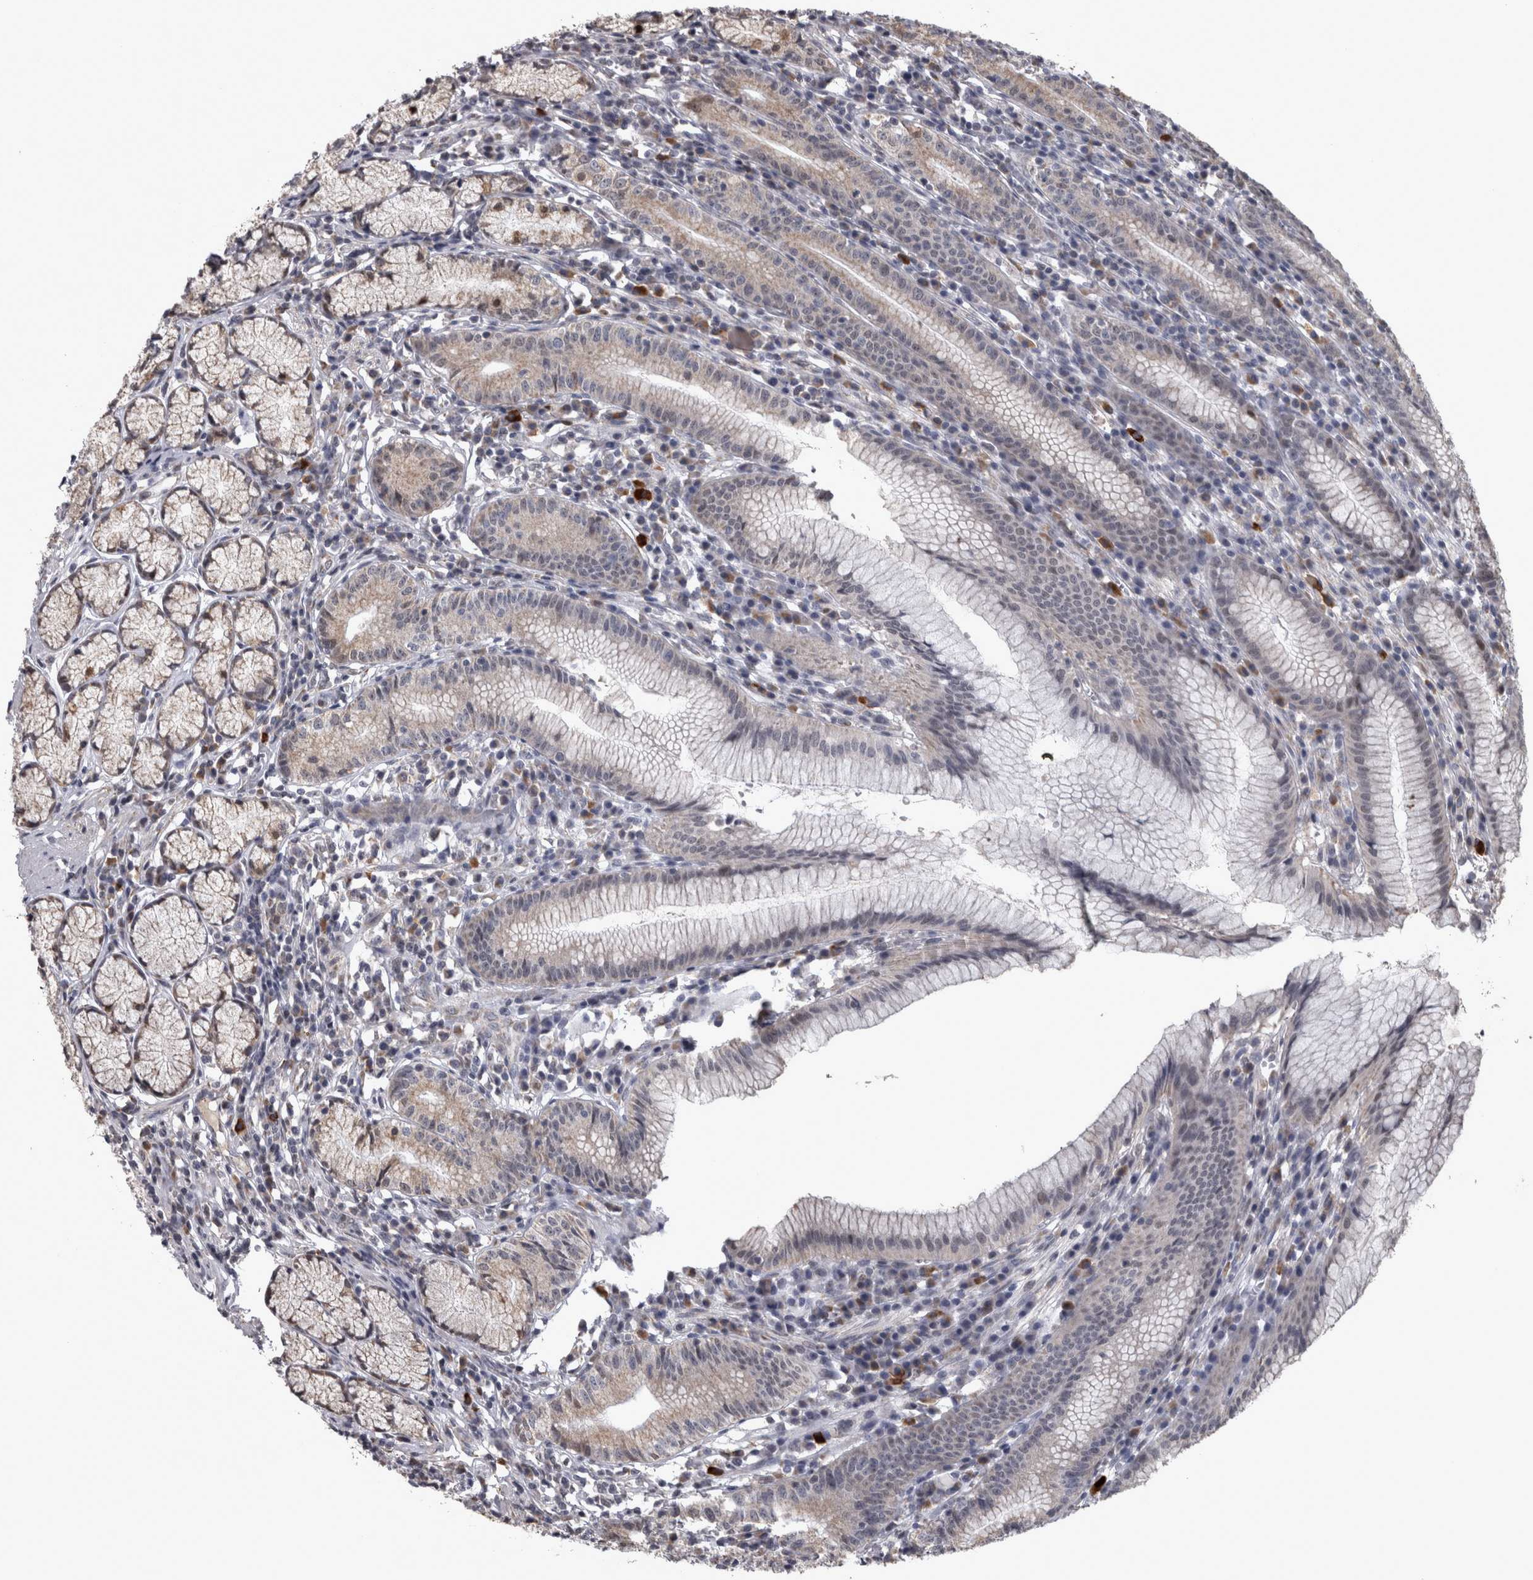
{"staining": {"intensity": "moderate", "quantity": "25%-75%", "location": "cytoplasmic/membranous"}, "tissue": "stomach", "cell_type": "Glandular cells", "image_type": "normal", "snomed": [{"axis": "morphology", "description": "Normal tissue, NOS"}, {"axis": "topography", "description": "Stomach"}], "caption": "High-power microscopy captured an immunohistochemistry photomicrograph of unremarkable stomach, revealing moderate cytoplasmic/membranous positivity in about 25%-75% of glandular cells.", "gene": "DBT", "patient": {"sex": "male", "age": 55}}